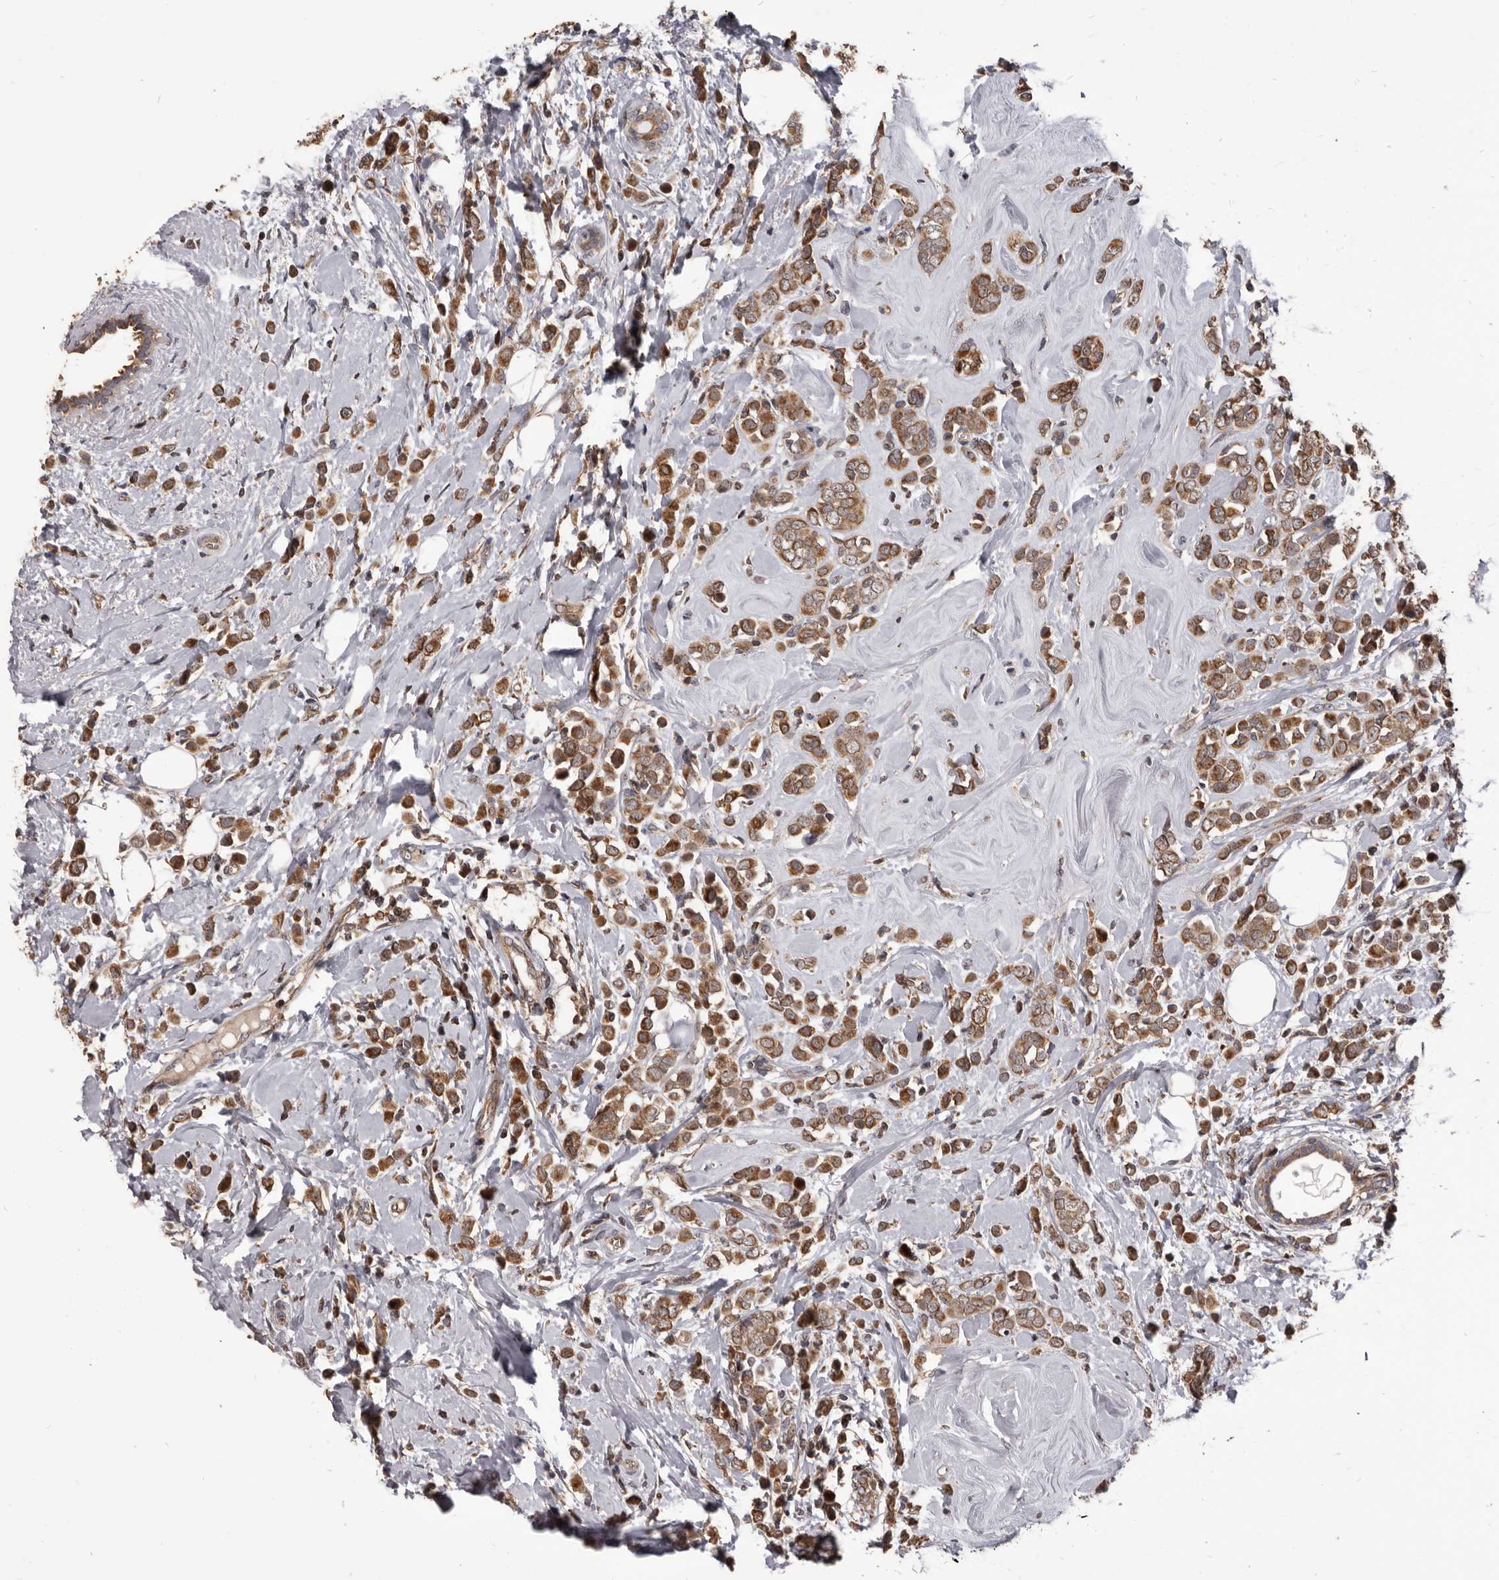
{"staining": {"intensity": "moderate", "quantity": ">75%", "location": "cytoplasmic/membranous"}, "tissue": "breast cancer", "cell_type": "Tumor cells", "image_type": "cancer", "snomed": [{"axis": "morphology", "description": "Lobular carcinoma"}, {"axis": "topography", "description": "Breast"}], "caption": "Breast lobular carcinoma was stained to show a protein in brown. There is medium levels of moderate cytoplasmic/membranous staining in about >75% of tumor cells.", "gene": "MAP3K14", "patient": {"sex": "female", "age": 47}}